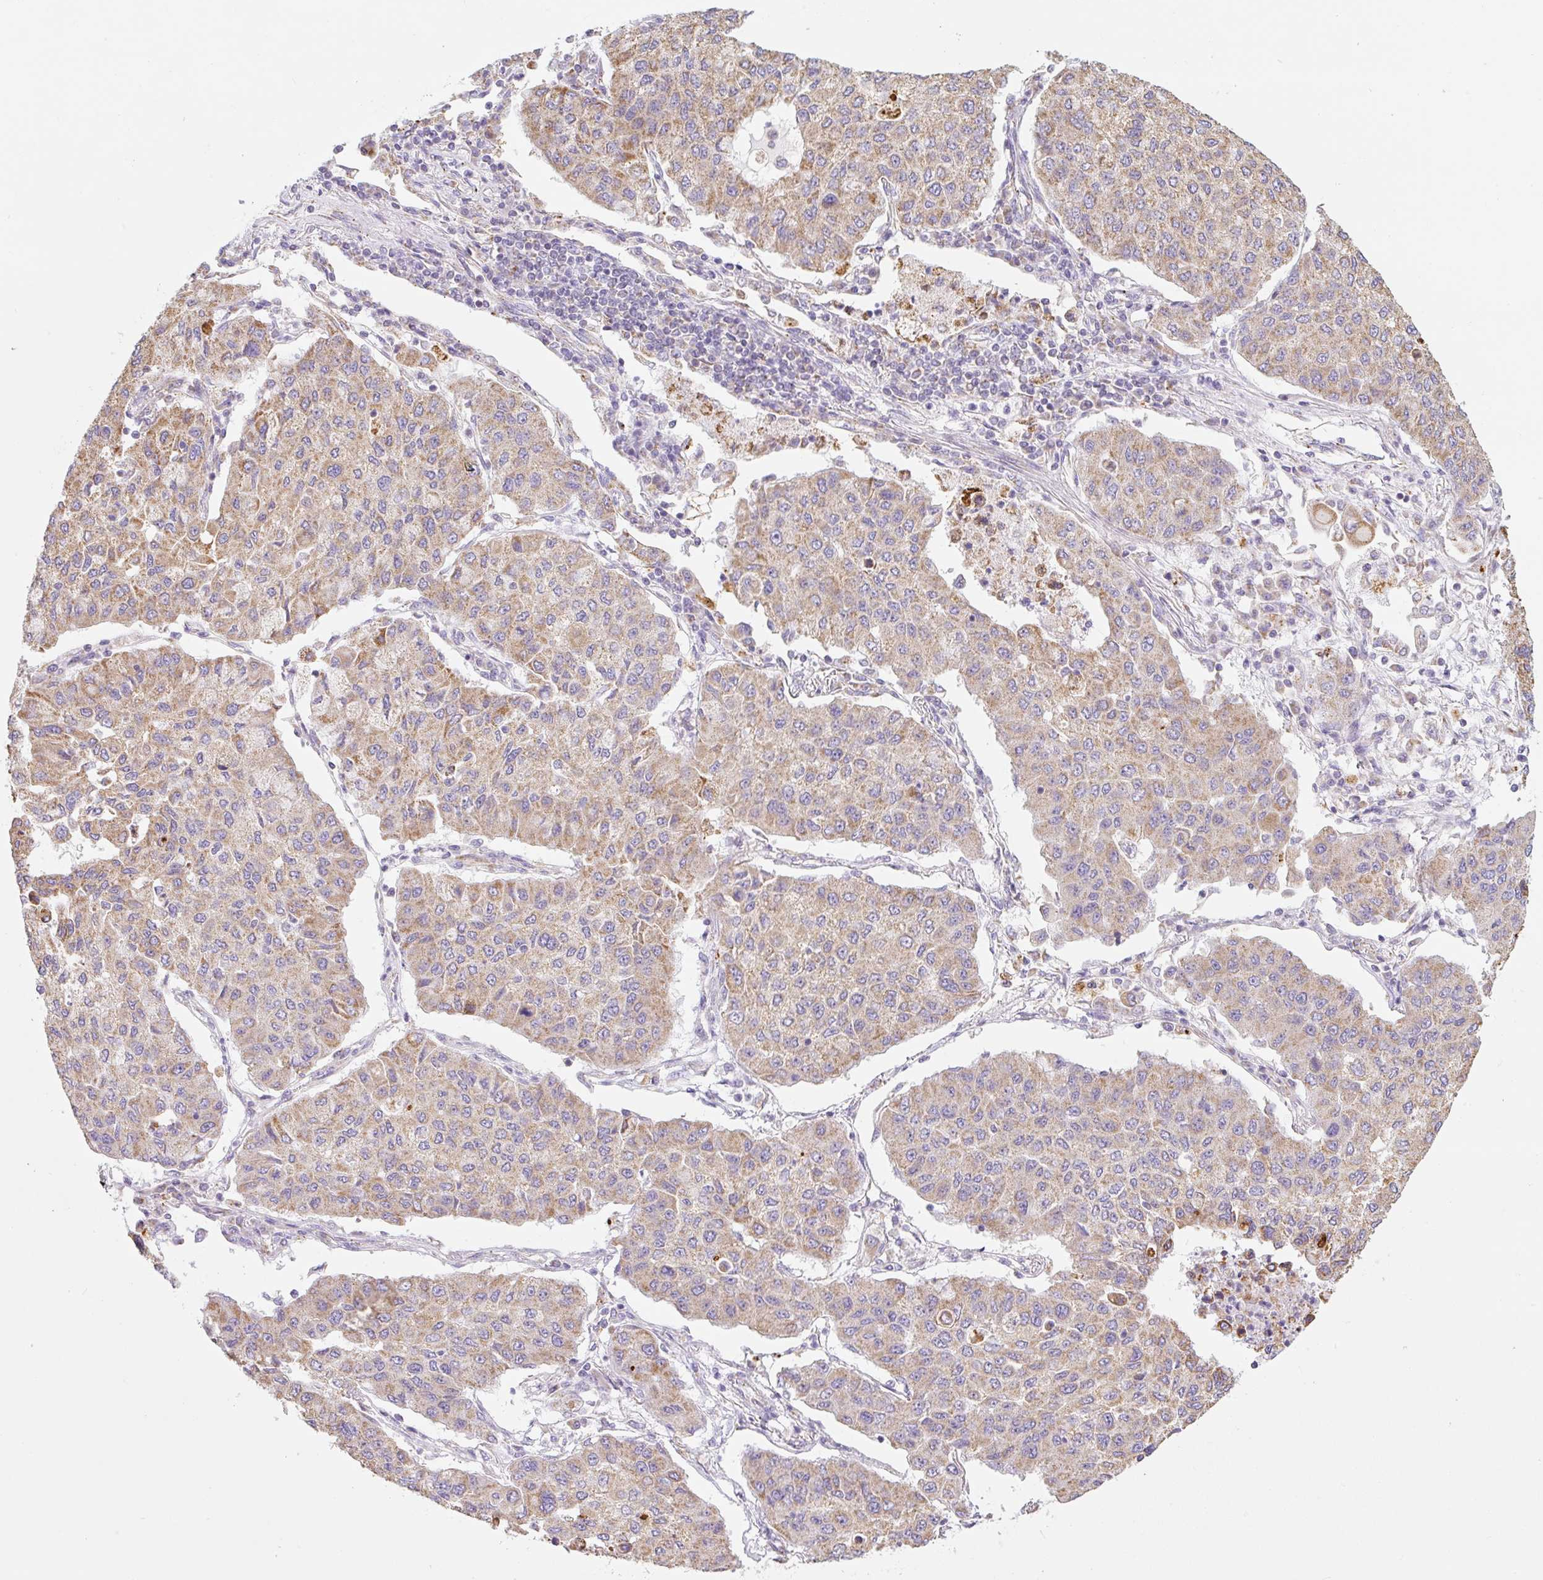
{"staining": {"intensity": "moderate", "quantity": "25%-75%", "location": "cytoplasmic/membranous"}, "tissue": "lung cancer", "cell_type": "Tumor cells", "image_type": "cancer", "snomed": [{"axis": "morphology", "description": "Squamous cell carcinoma, NOS"}, {"axis": "topography", "description": "Lung"}], "caption": "Moderate cytoplasmic/membranous expression is present in about 25%-75% of tumor cells in lung cancer.", "gene": "CLEC3A", "patient": {"sex": "male", "age": 74}}